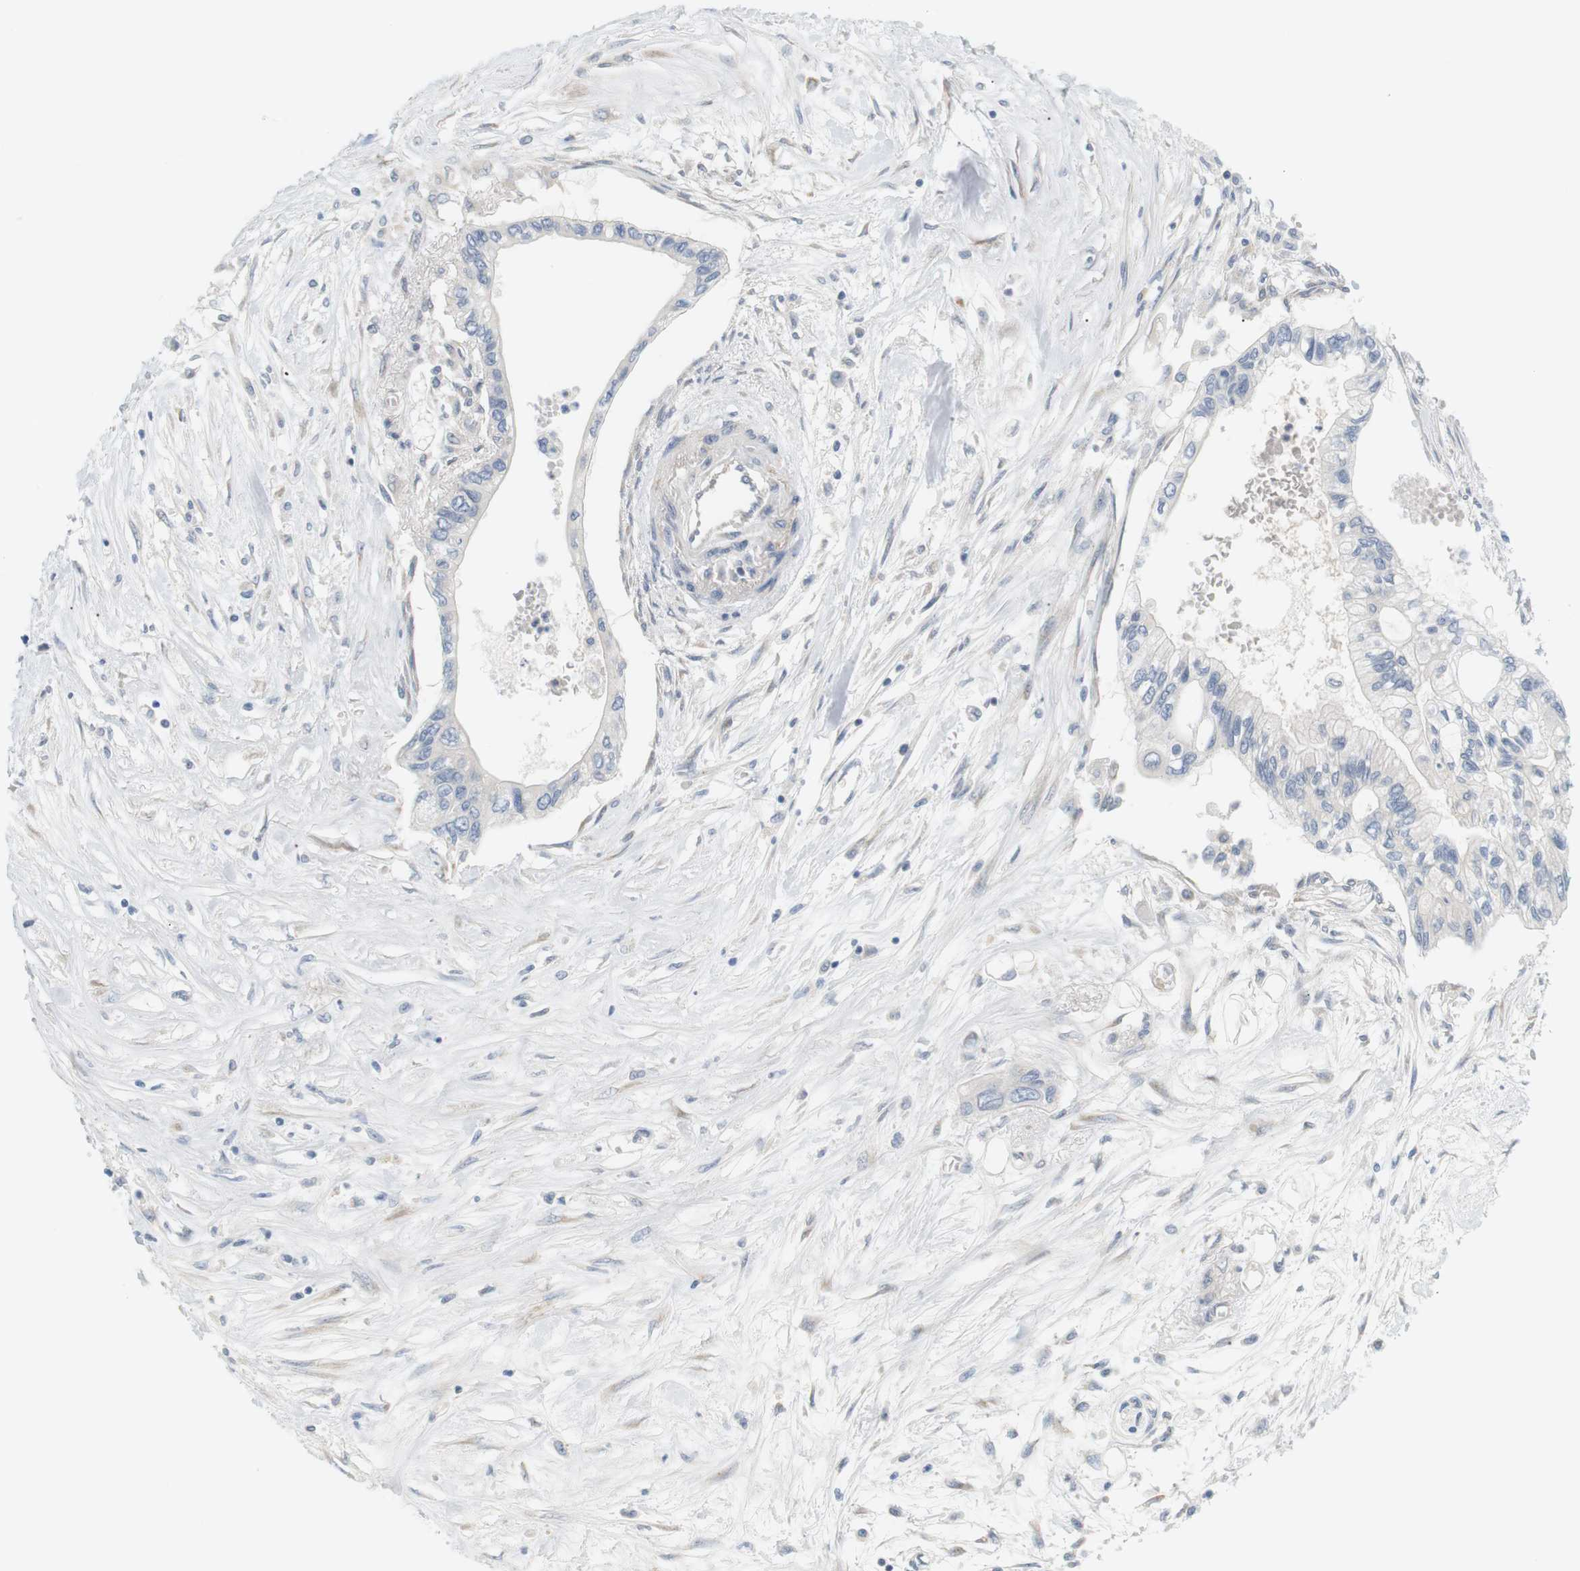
{"staining": {"intensity": "negative", "quantity": "none", "location": "none"}, "tissue": "pancreatic cancer", "cell_type": "Tumor cells", "image_type": "cancer", "snomed": [{"axis": "morphology", "description": "Adenocarcinoma, NOS"}, {"axis": "topography", "description": "Pancreas"}], "caption": "Tumor cells show no significant positivity in pancreatic cancer (adenocarcinoma).", "gene": "EVA1C", "patient": {"sex": "female", "age": 77}}